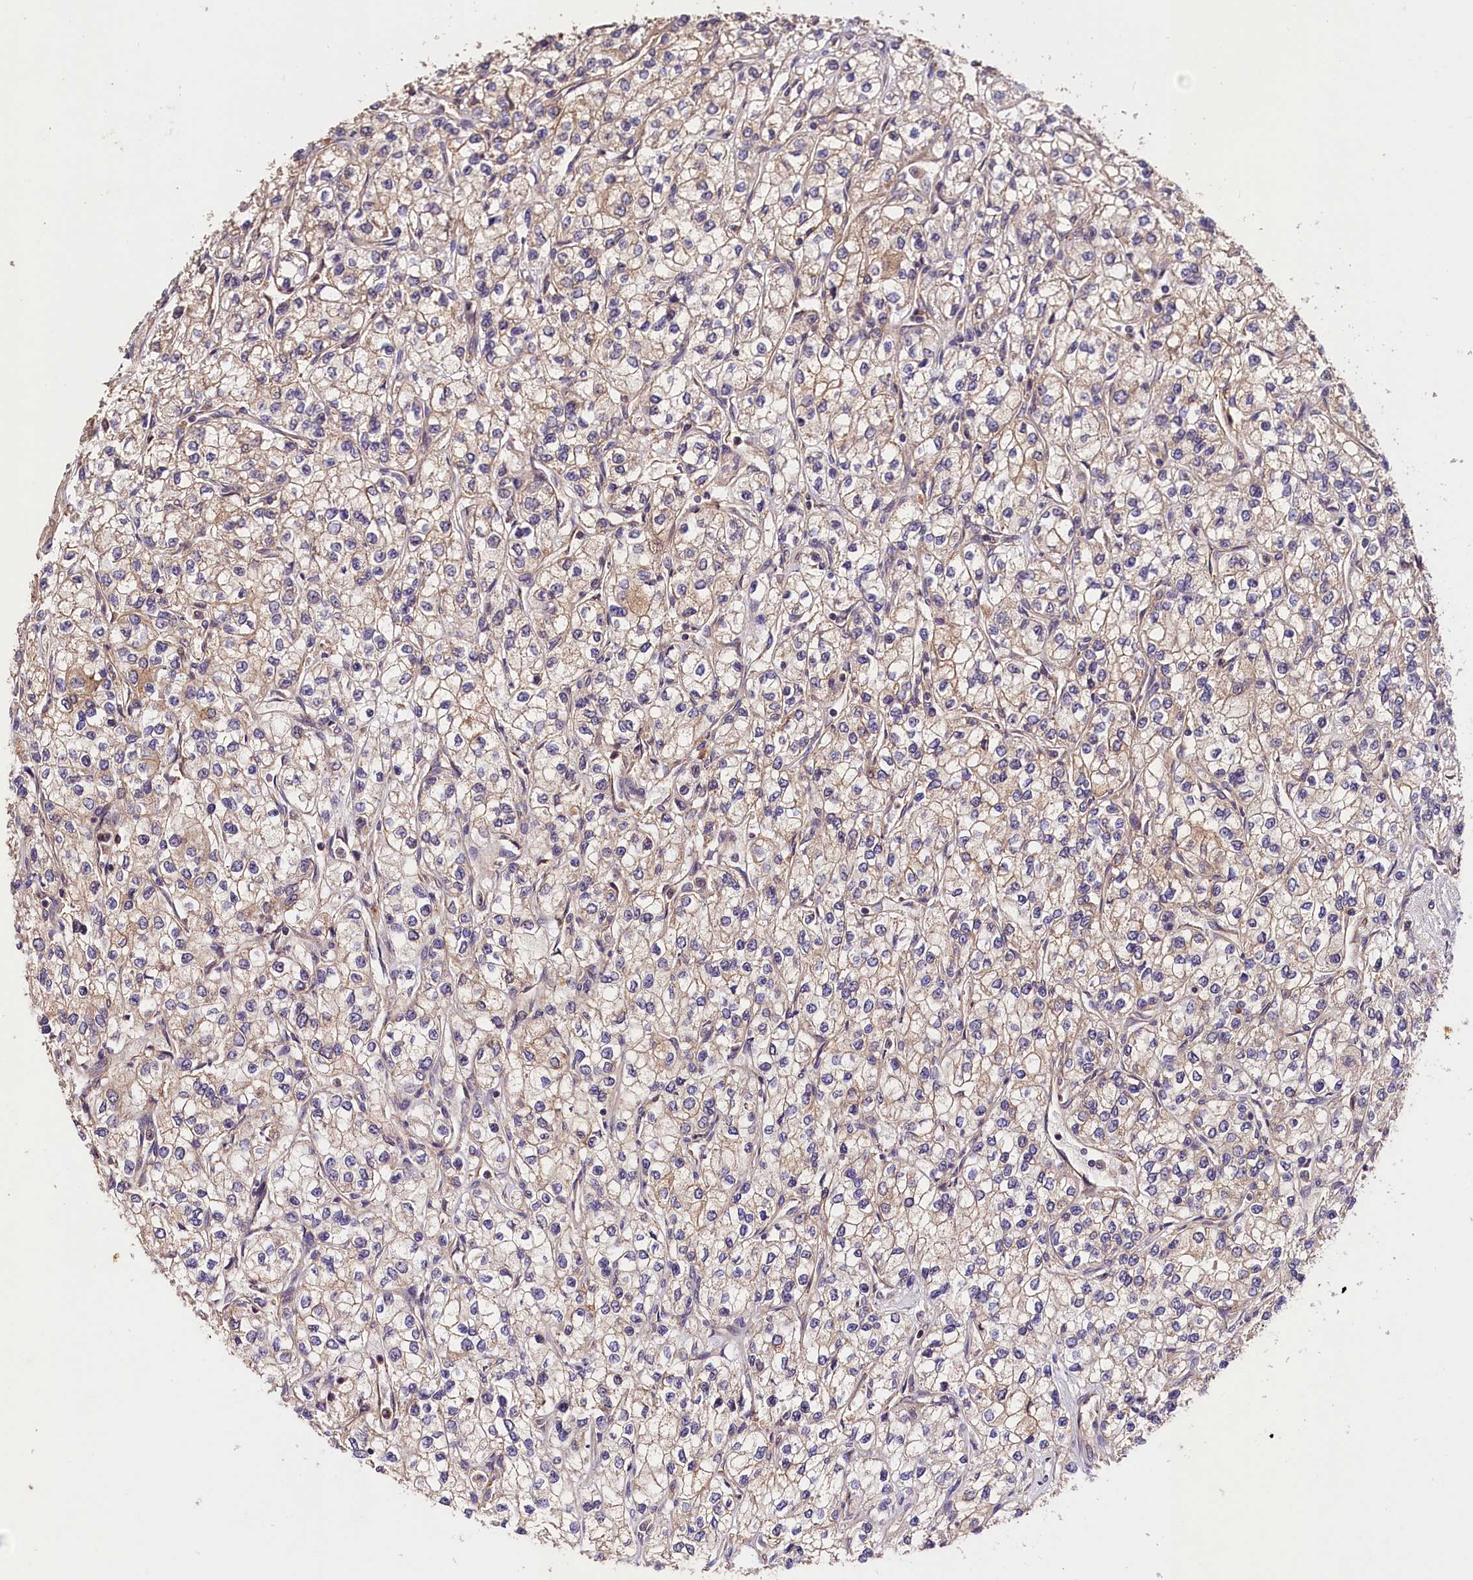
{"staining": {"intensity": "weak", "quantity": "<25%", "location": "cytoplasmic/membranous"}, "tissue": "renal cancer", "cell_type": "Tumor cells", "image_type": "cancer", "snomed": [{"axis": "morphology", "description": "Adenocarcinoma, NOS"}, {"axis": "topography", "description": "Kidney"}], "caption": "This is a histopathology image of immunohistochemistry staining of renal cancer (adenocarcinoma), which shows no positivity in tumor cells.", "gene": "CES3", "patient": {"sex": "male", "age": 80}}